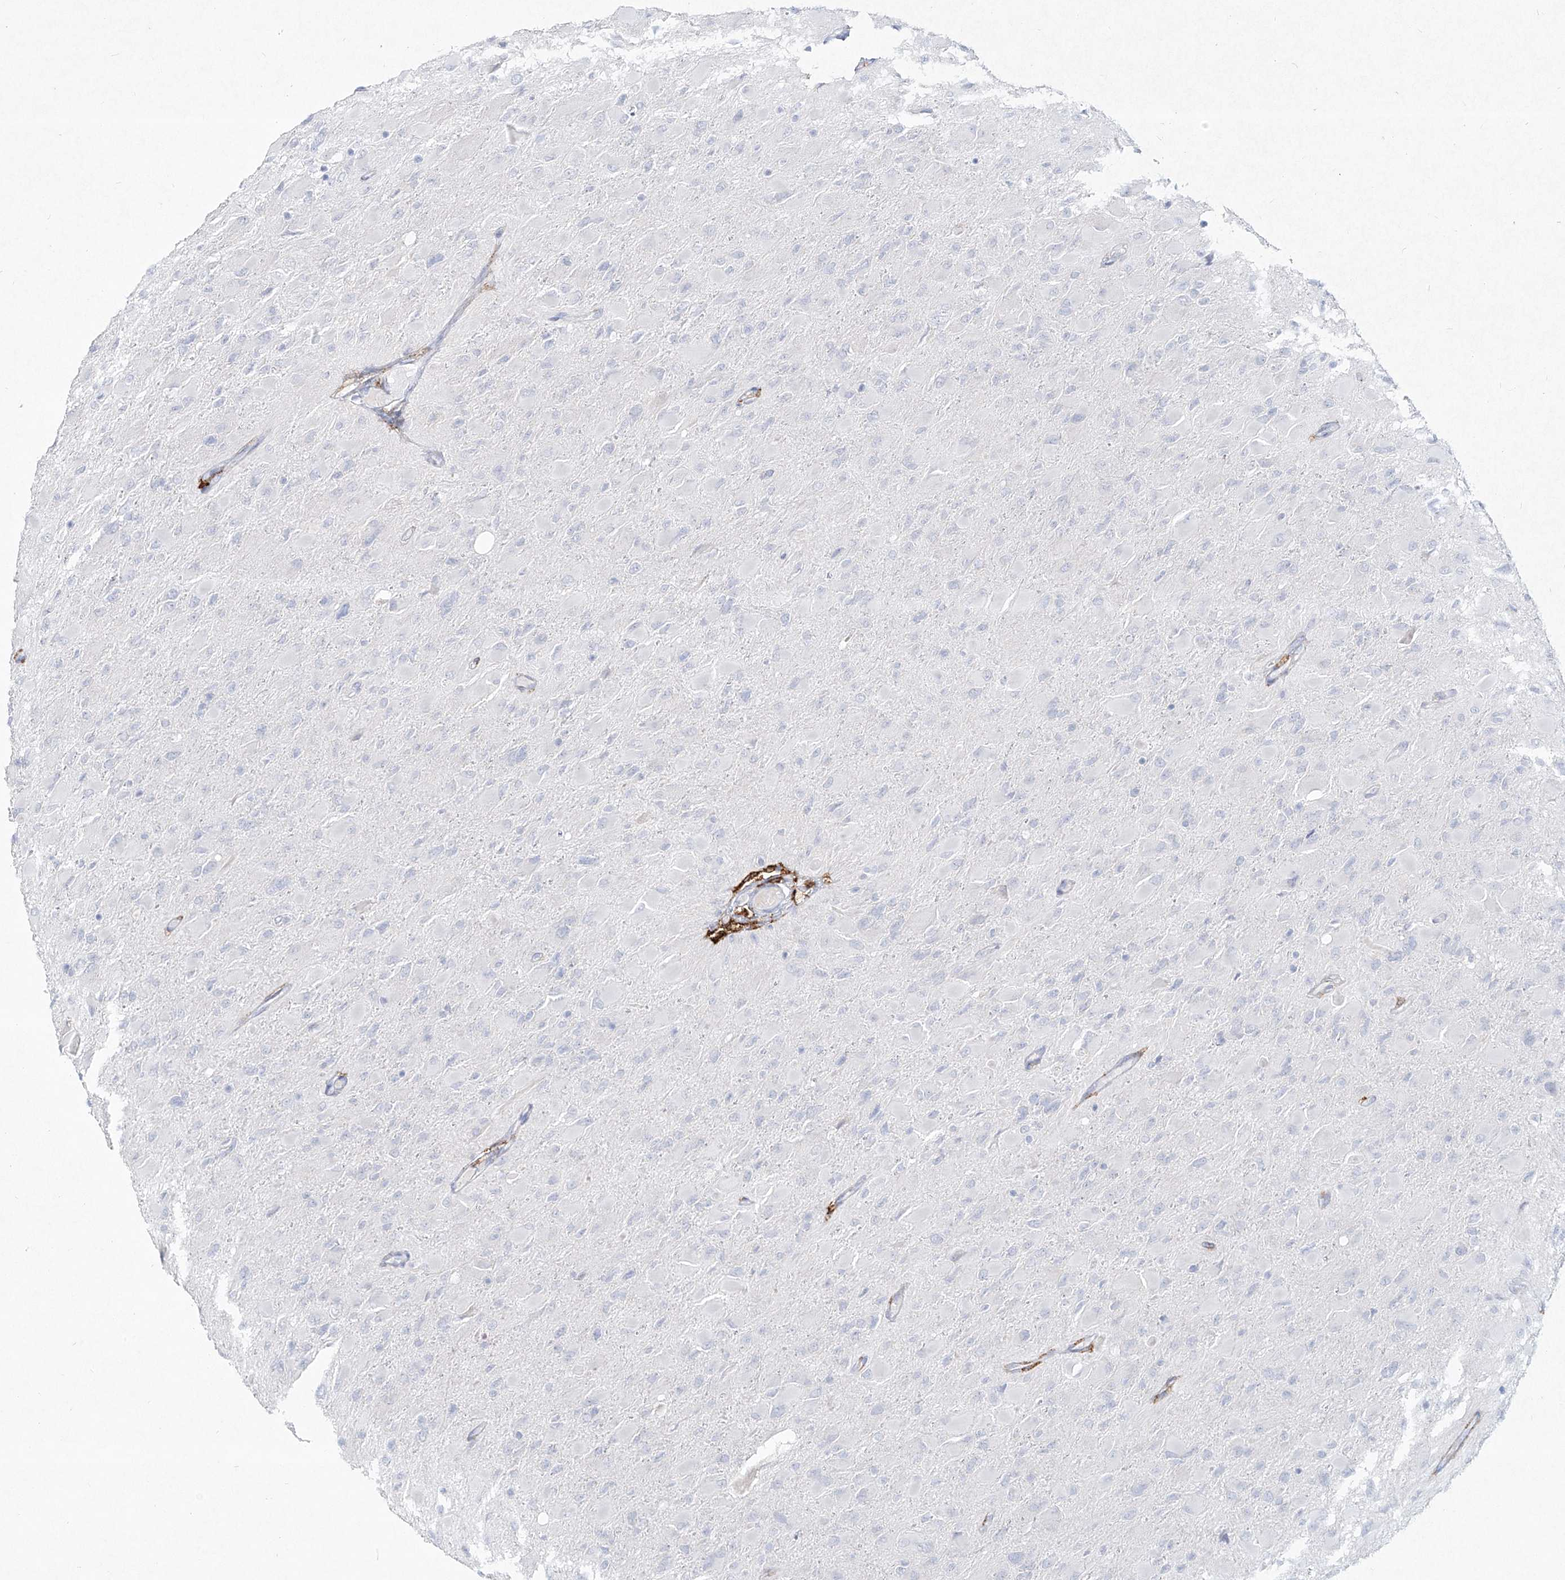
{"staining": {"intensity": "negative", "quantity": "none", "location": "none"}, "tissue": "glioma", "cell_type": "Tumor cells", "image_type": "cancer", "snomed": [{"axis": "morphology", "description": "Glioma, malignant, High grade"}, {"axis": "topography", "description": "Cerebral cortex"}], "caption": "Malignant glioma (high-grade) stained for a protein using IHC demonstrates no staining tumor cells.", "gene": "CD209", "patient": {"sex": "female", "age": 36}}